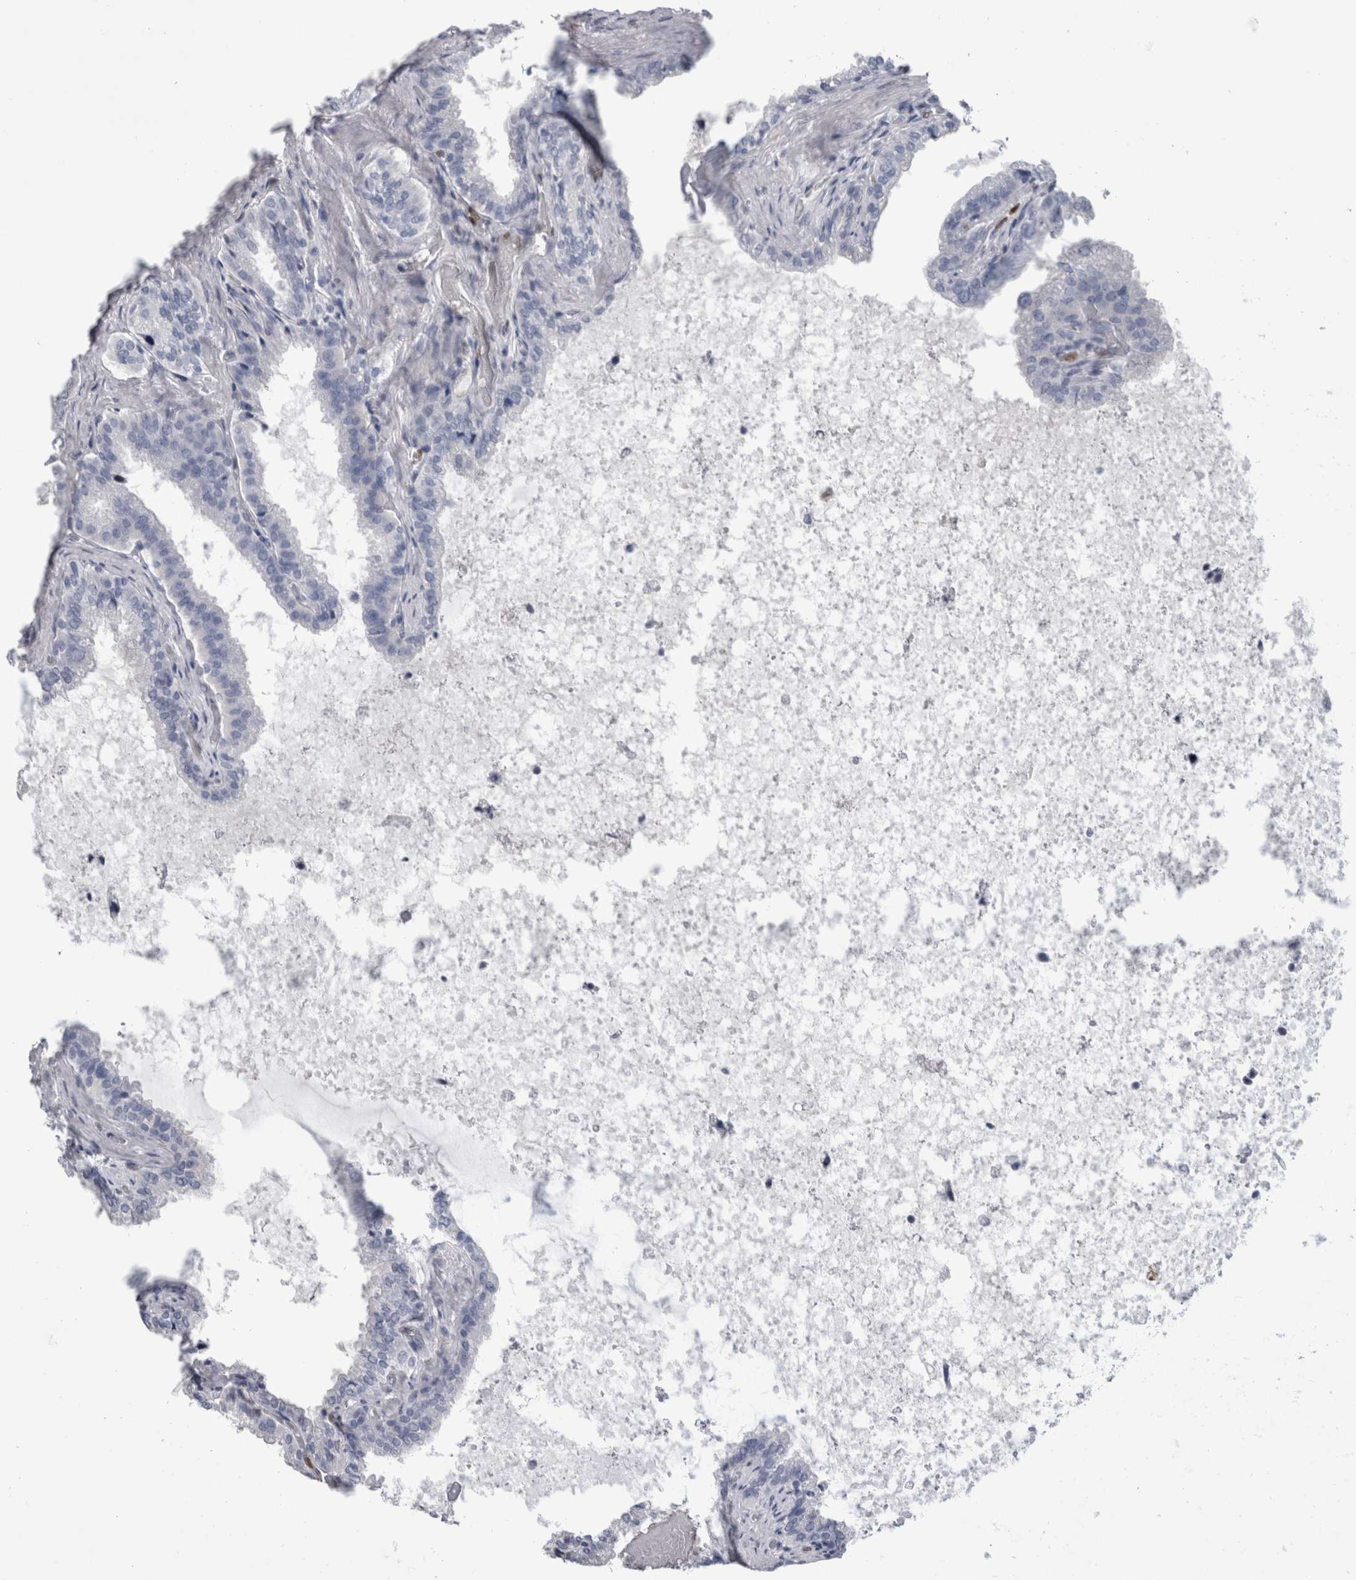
{"staining": {"intensity": "negative", "quantity": "none", "location": "none"}, "tissue": "seminal vesicle", "cell_type": "Glandular cells", "image_type": "normal", "snomed": [{"axis": "morphology", "description": "Normal tissue, NOS"}, {"axis": "topography", "description": "Seminal veicle"}], "caption": "A micrograph of seminal vesicle stained for a protein demonstrates no brown staining in glandular cells.", "gene": "IL33", "patient": {"sex": "male", "age": 46}}